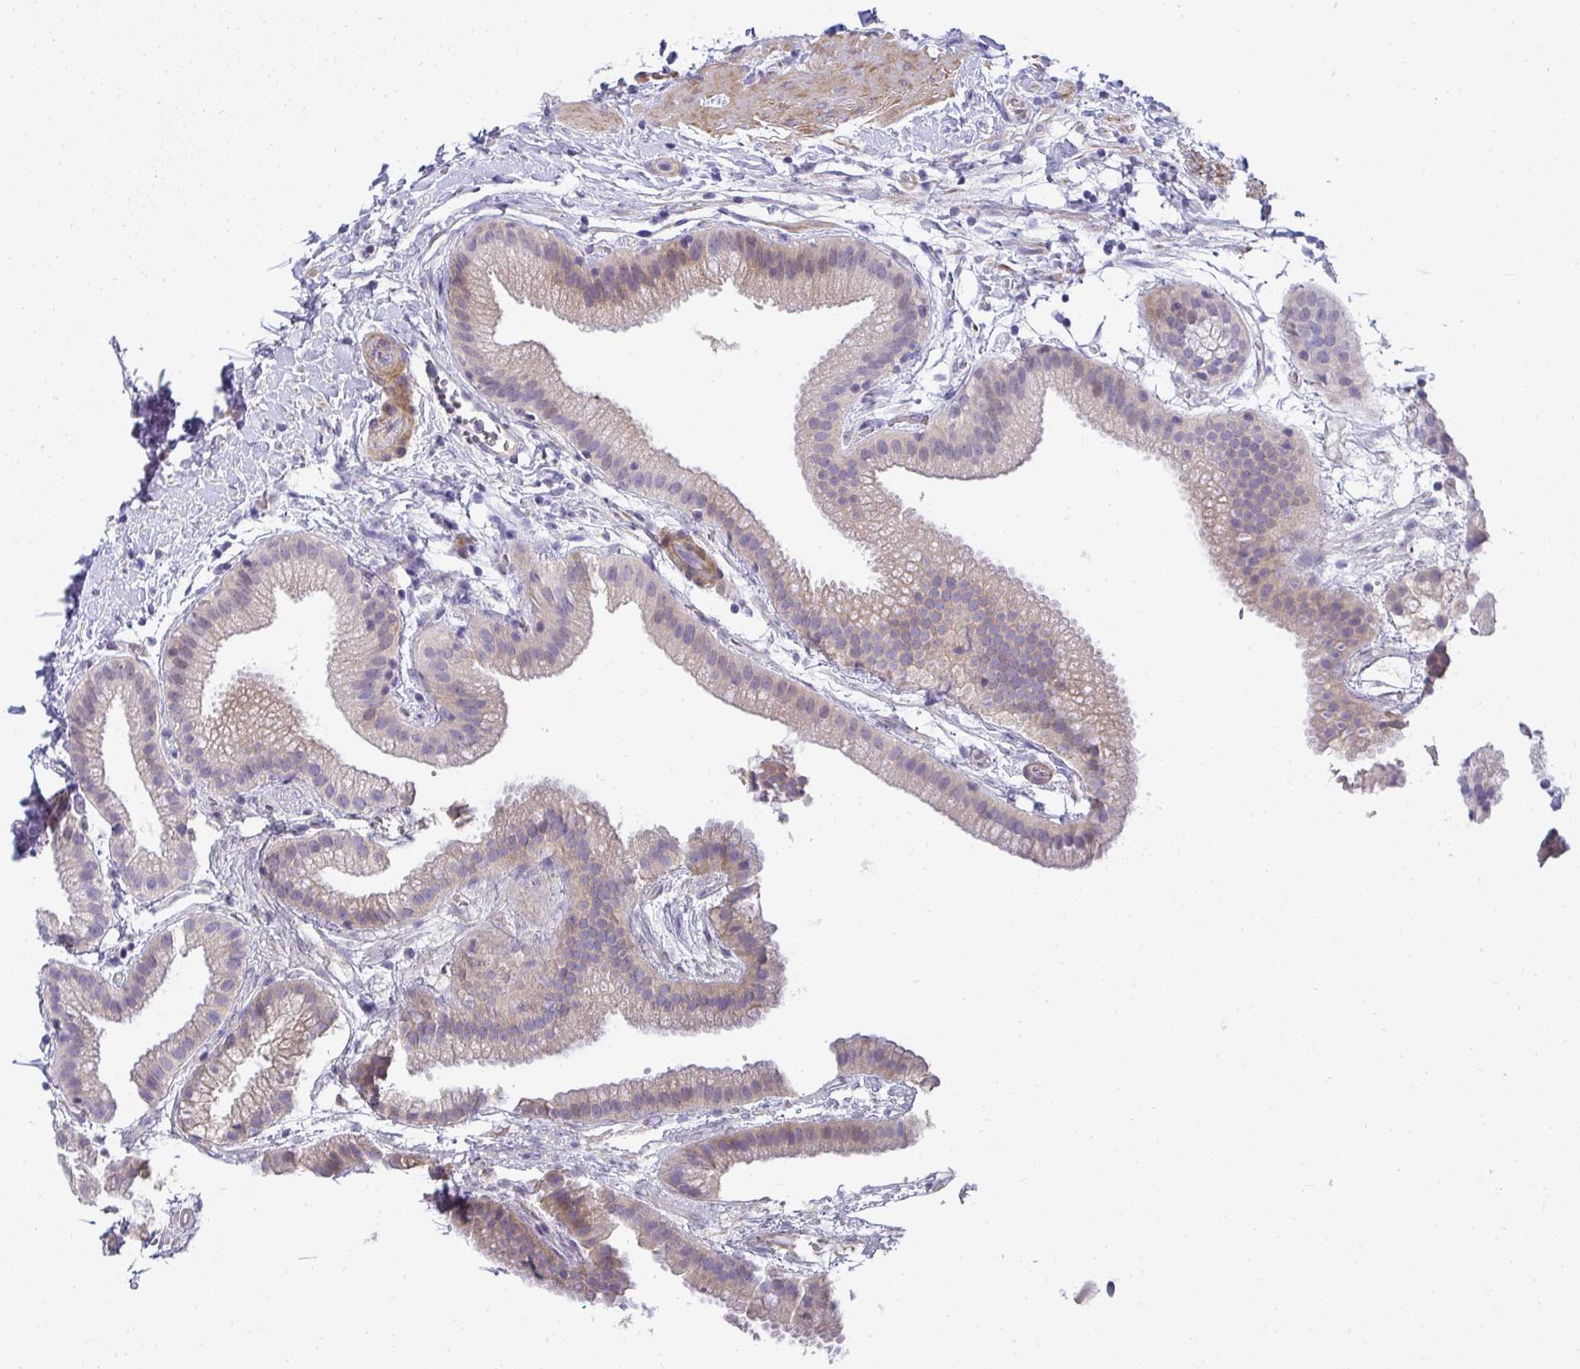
{"staining": {"intensity": "weak", "quantity": "<25%", "location": "cytoplasmic/membranous"}, "tissue": "gallbladder", "cell_type": "Glandular cells", "image_type": "normal", "snomed": [{"axis": "morphology", "description": "Normal tissue, NOS"}, {"axis": "topography", "description": "Gallbladder"}], "caption": "This is an immunohistochemistry (IHC) micrograph of benign gallbladder. There is no staining in glandular cells.", "gene": "AK5", "patient": {"sex": "female", "age": 63}}